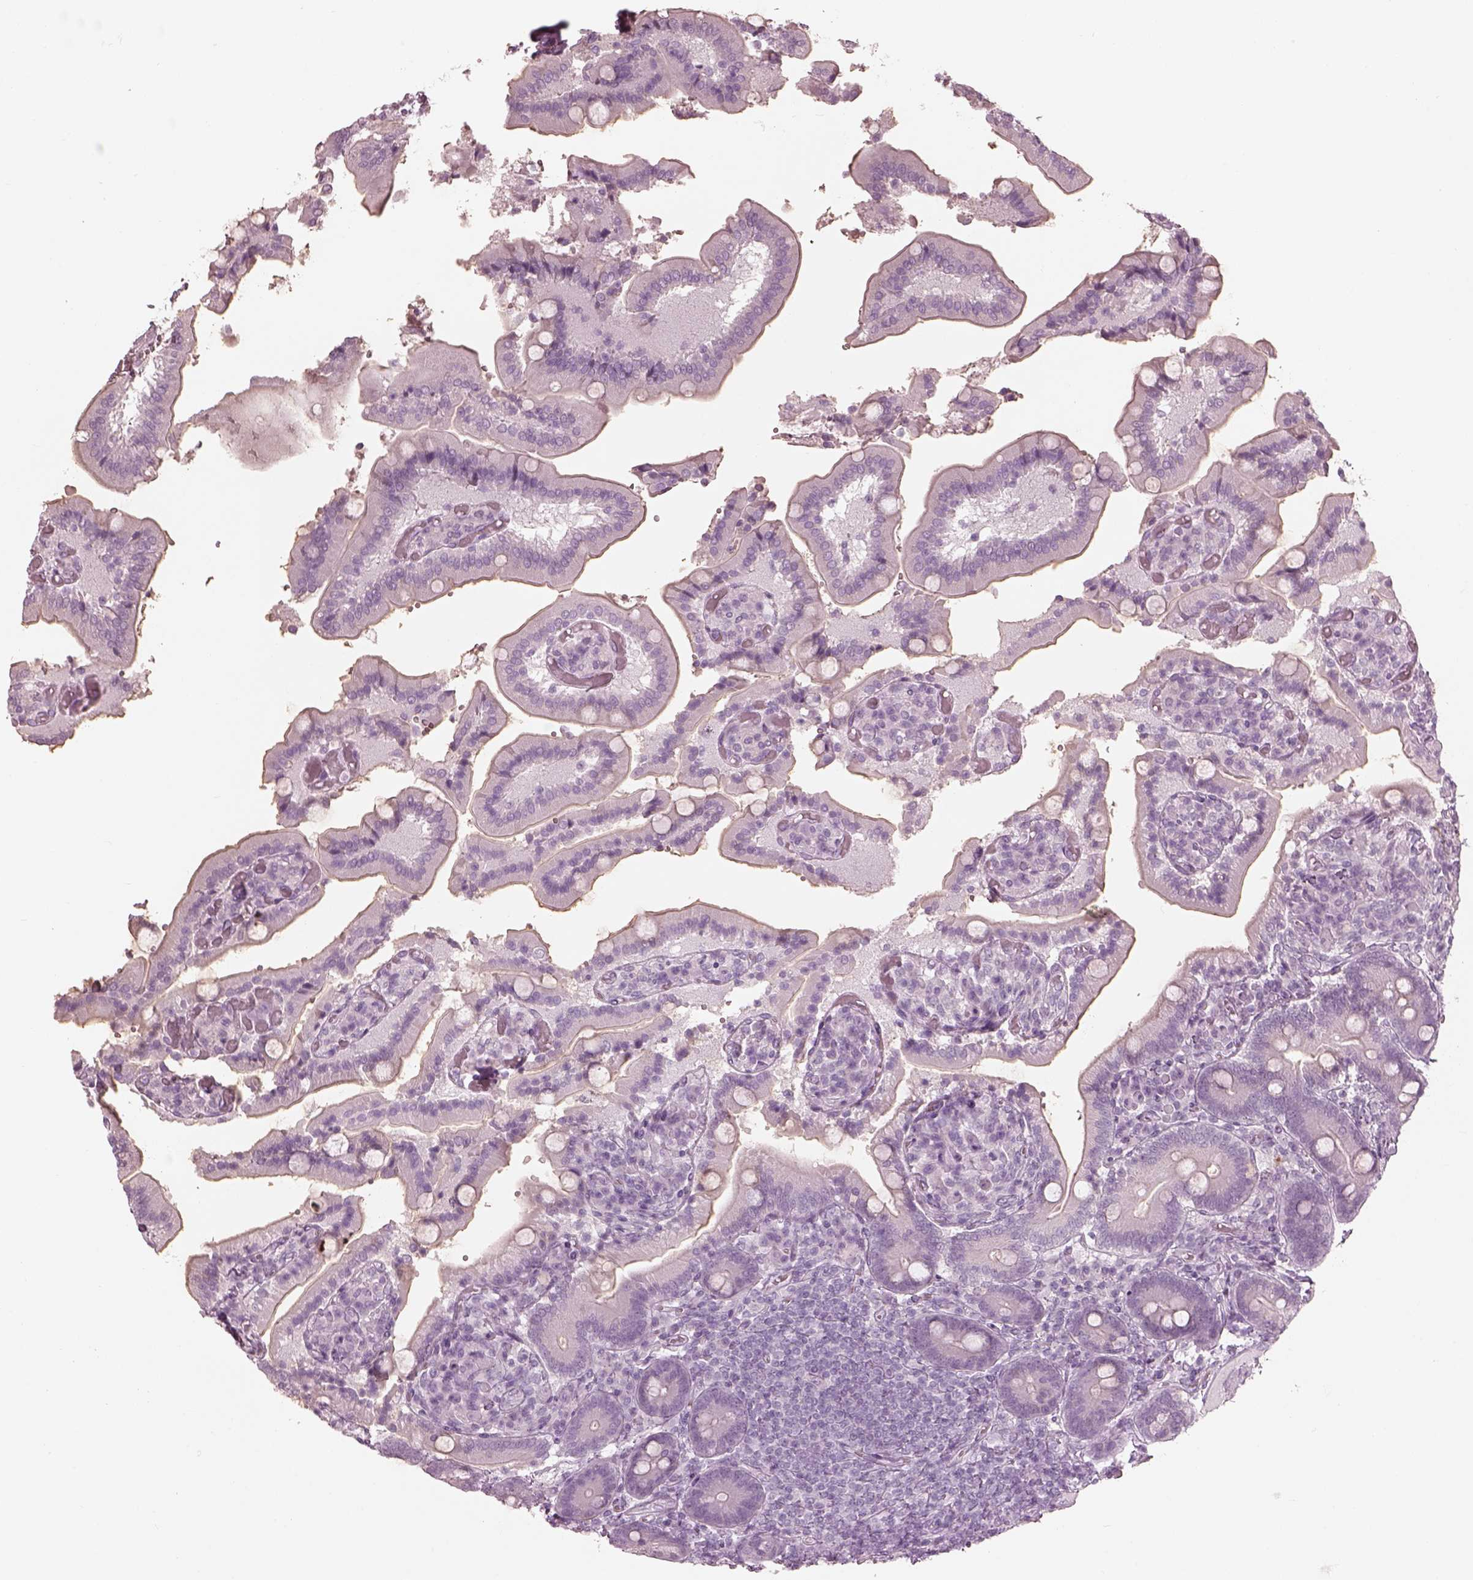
{"staining": {"intensity": "negative", "quantity": "none", "location": "none"}, "tissue": "duodenum", "cell_type": "Glandular cells", "image_type": "normal", "snomed": [{"axis": "morphology", "description": "Normal tissue, NOS"}, {"axis": "topography", "description": "Duodenum"}], "caption": "Unremarkable duodenum was stained to show a protein in brown. There is no significant staining in glandular cells. (DAB immunohistochemistry with hematoxylin counter stain).", "gene": "KRTAP24", "patient": {"sex": "female", "age": 62}}